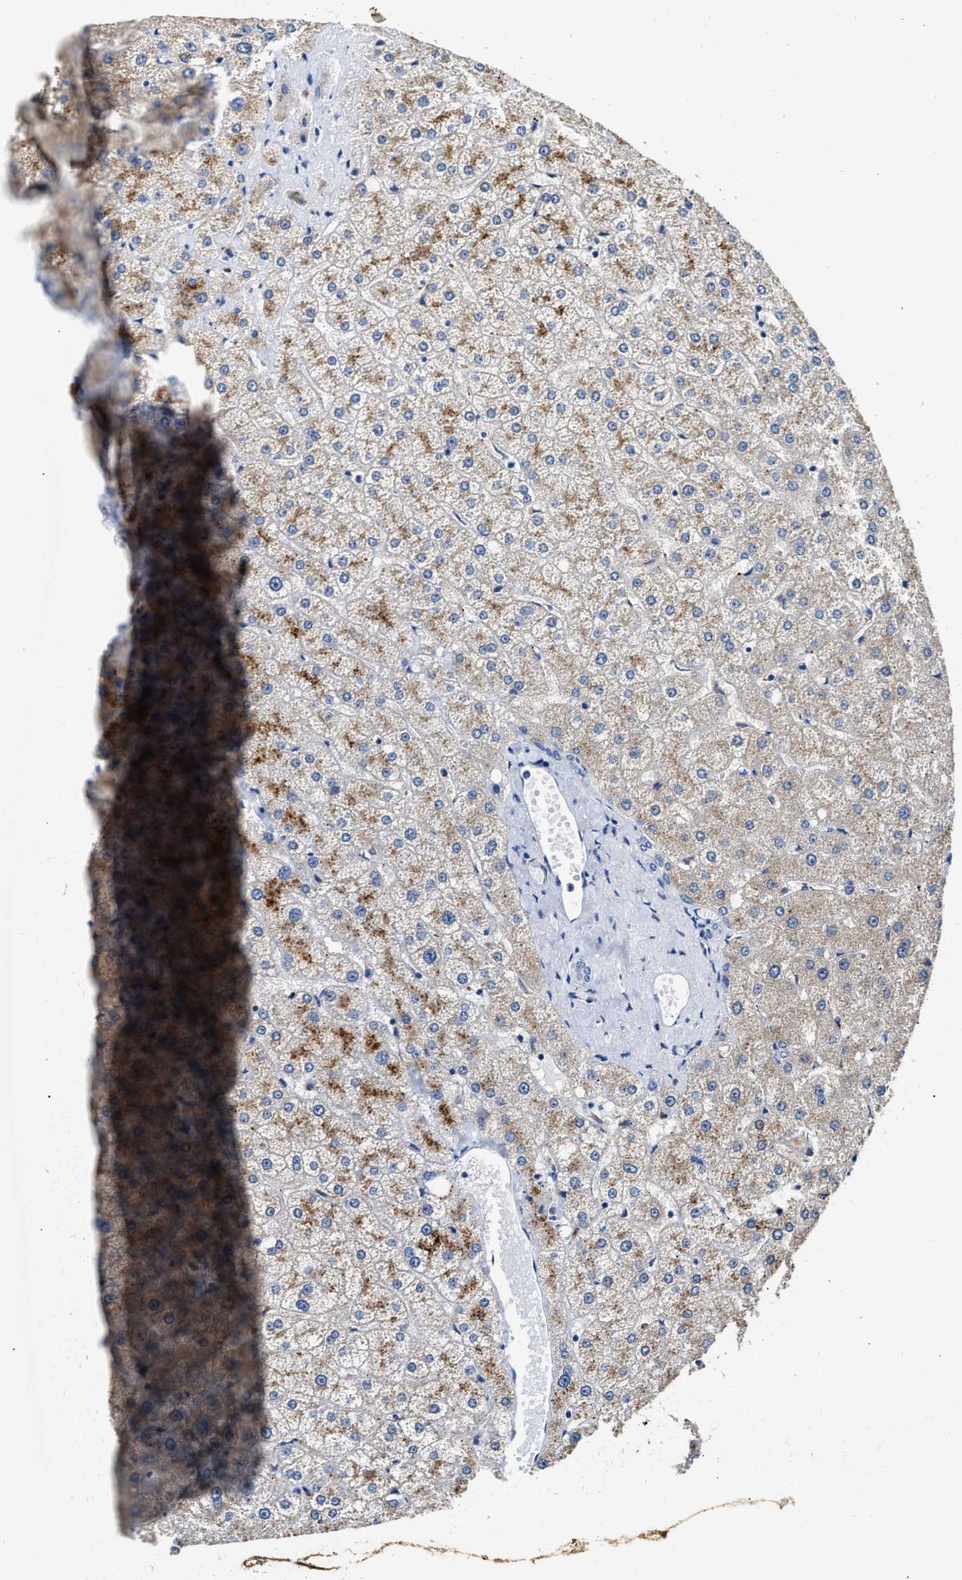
{"staining": {"intensity": "negative", "quantity": "none", "location": "none"}, "tissue": "liver", "cell_type": "Cholangiocytes", "image_type": "normal", "snomed": [{"axis": "morphology", "description": "Normal tissue, NOS"}, {"axis": "topography", "description": "Liver"}], "caption": "A micrograph of liver stained for a protein reveals no brown staining in cholangiocytes. (DAB (3,3'-diaminobenzidine) immunohistochemistry (IHC) with hematoxylin counter stain).", "gene": "ACADVL", "patient": {"sex": "male", "age": 73}}